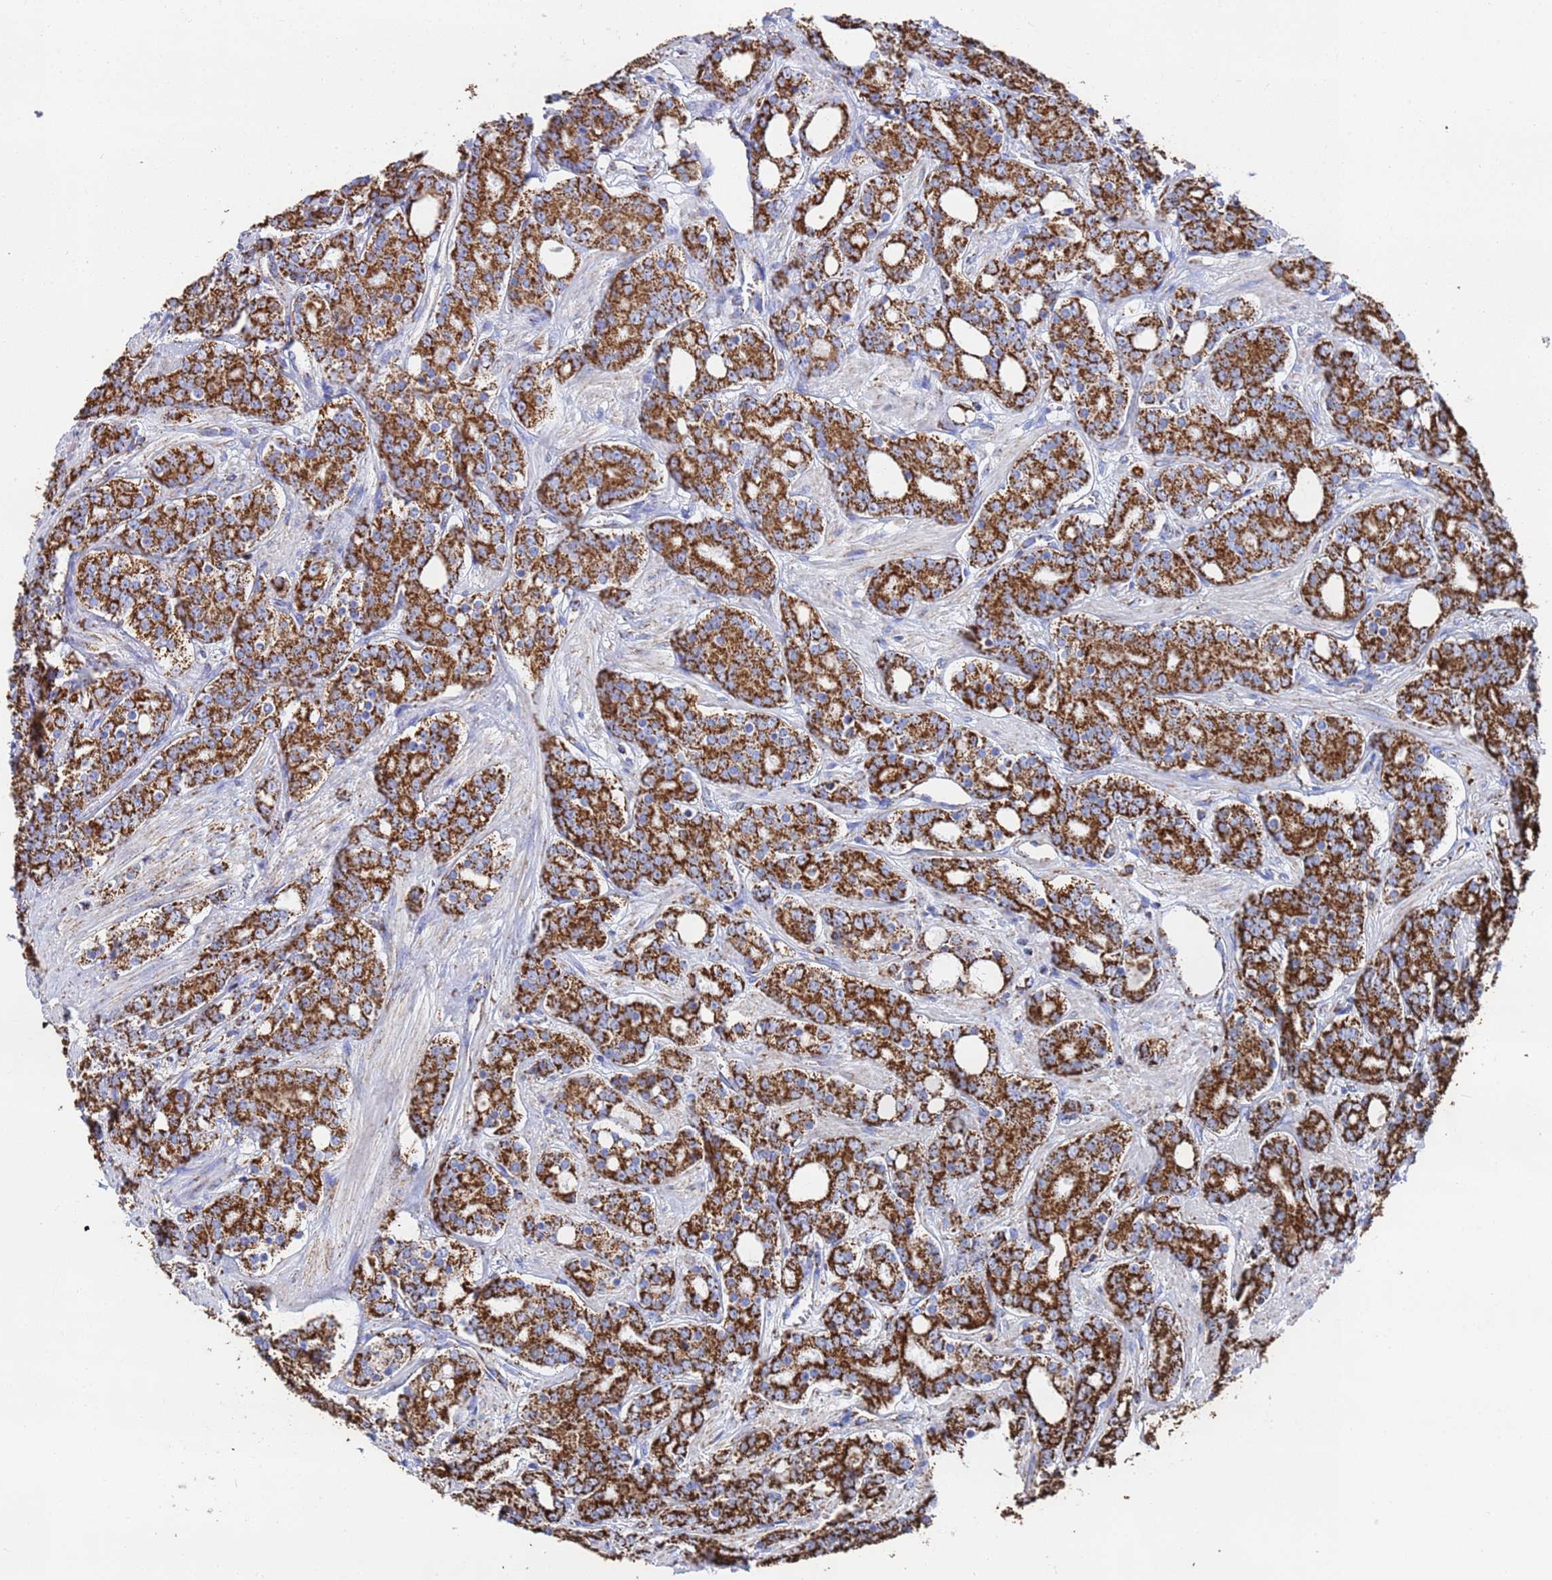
{"staining": {"intensity": "strong", "quantity": ">75%", "location": "cytoplasmic/membranous"}, "tissue": "prostate cancer", "cell_type": "Tumor cells", "image_type": "cancer", "snomed": [{"axis": "morphology", "description": "Adenocarcinoma, High grade"}, {"axis": "topography", "description": "Prostate"}], "caption": "A high amount of strong cytoplasmic/membranous expression is present in approximately >75% of tumor cells in prostate cancer tissue.", "gene": "GLUD1", "patient": {"sex": "male", "age": 62}}